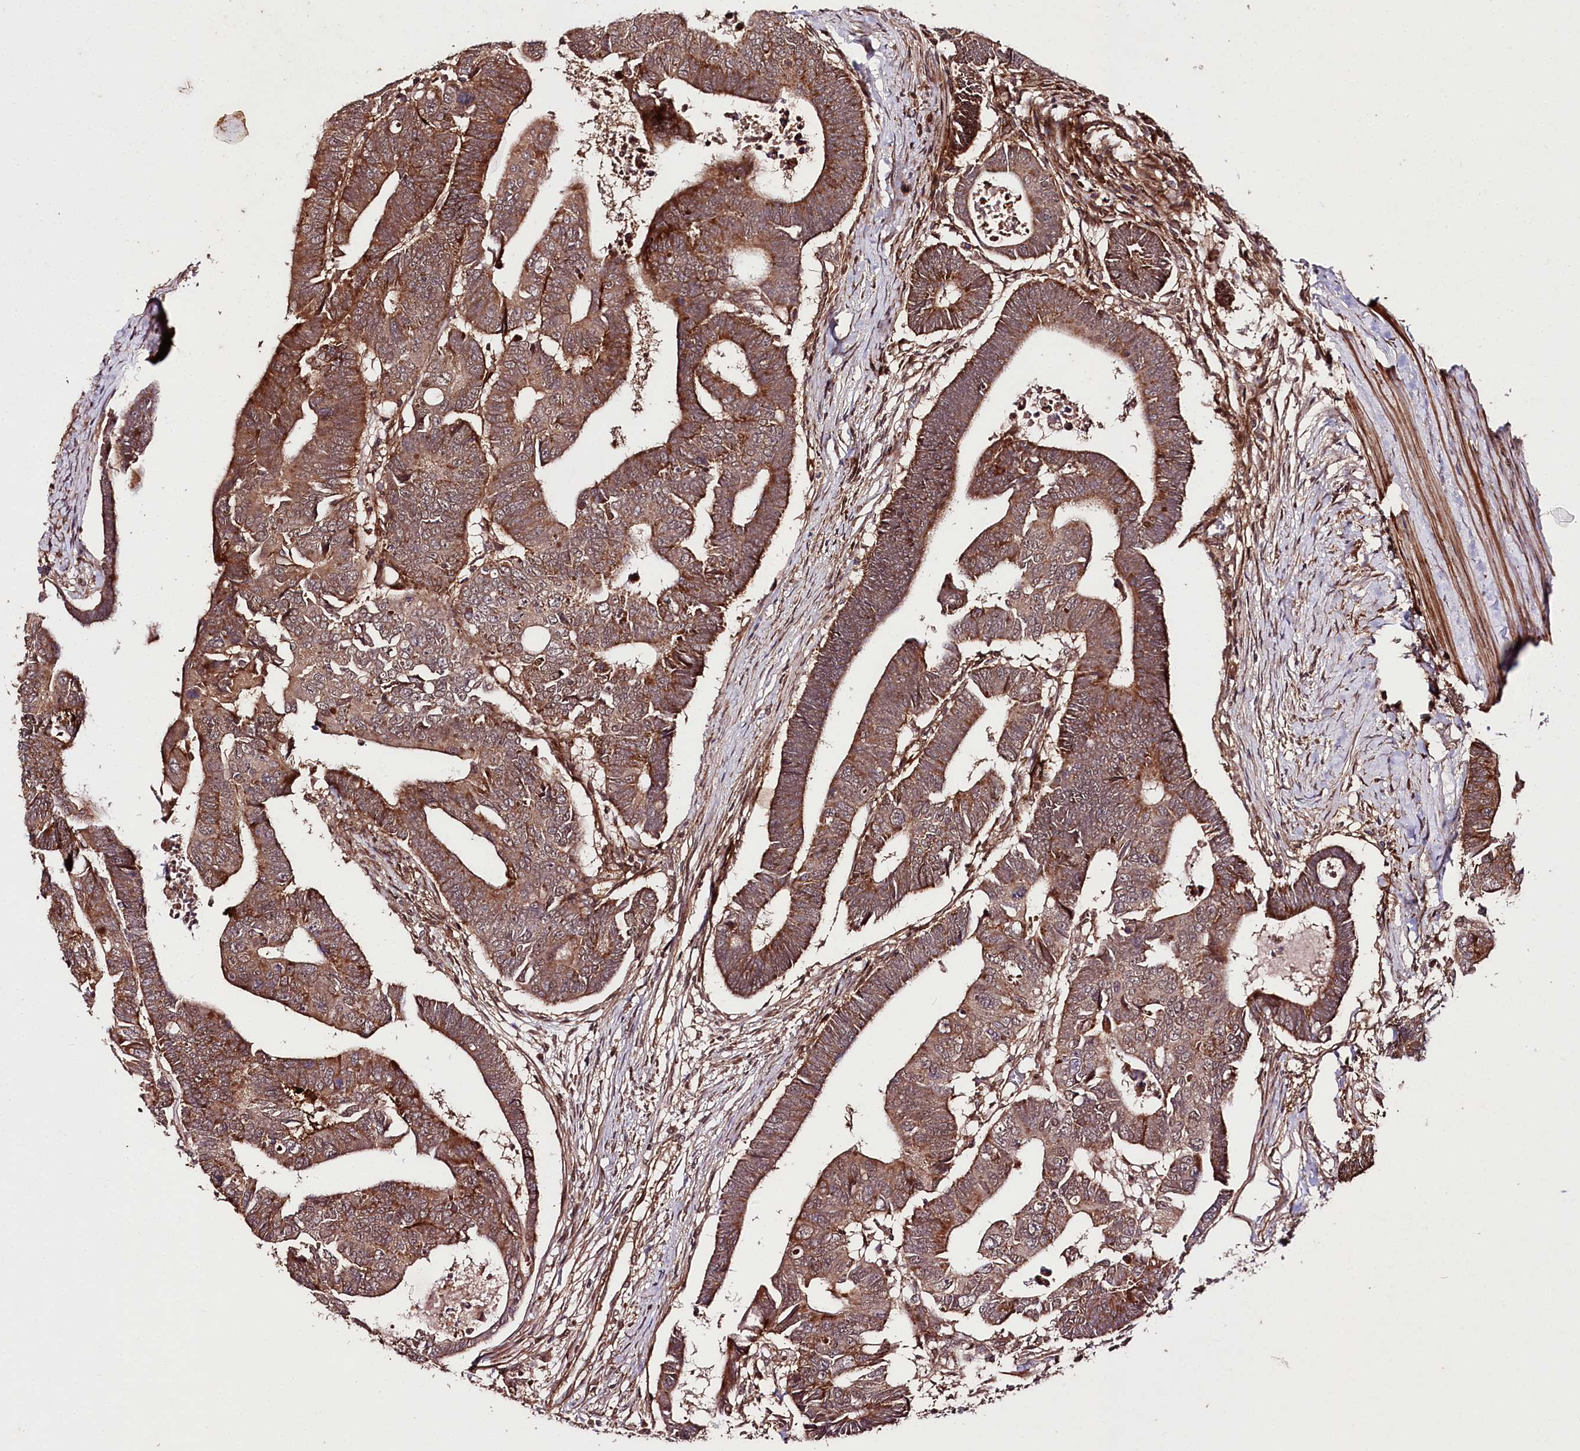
{"staining": {"intensity": "moderate", "quantity": ">75%", "location": "cytoplasmic/membranous"}, "tissue": "colorectal cancer", "cell_type": "Tumor cells", "image_type": "cancer", "snomed": [{"axis": "morphology", "description": "Adenocarcinoma, NOS"}, {"axis": "topography", "description": "Rectum"}], "caption": "IHC (DAB) staining of human colorectal cancer exhibits moderate cytoplasmic/membranous protein staining in about >75% of tumor cells.", "gene": "PHLDB1", "patient": {"sex": "female", "age": 65}}